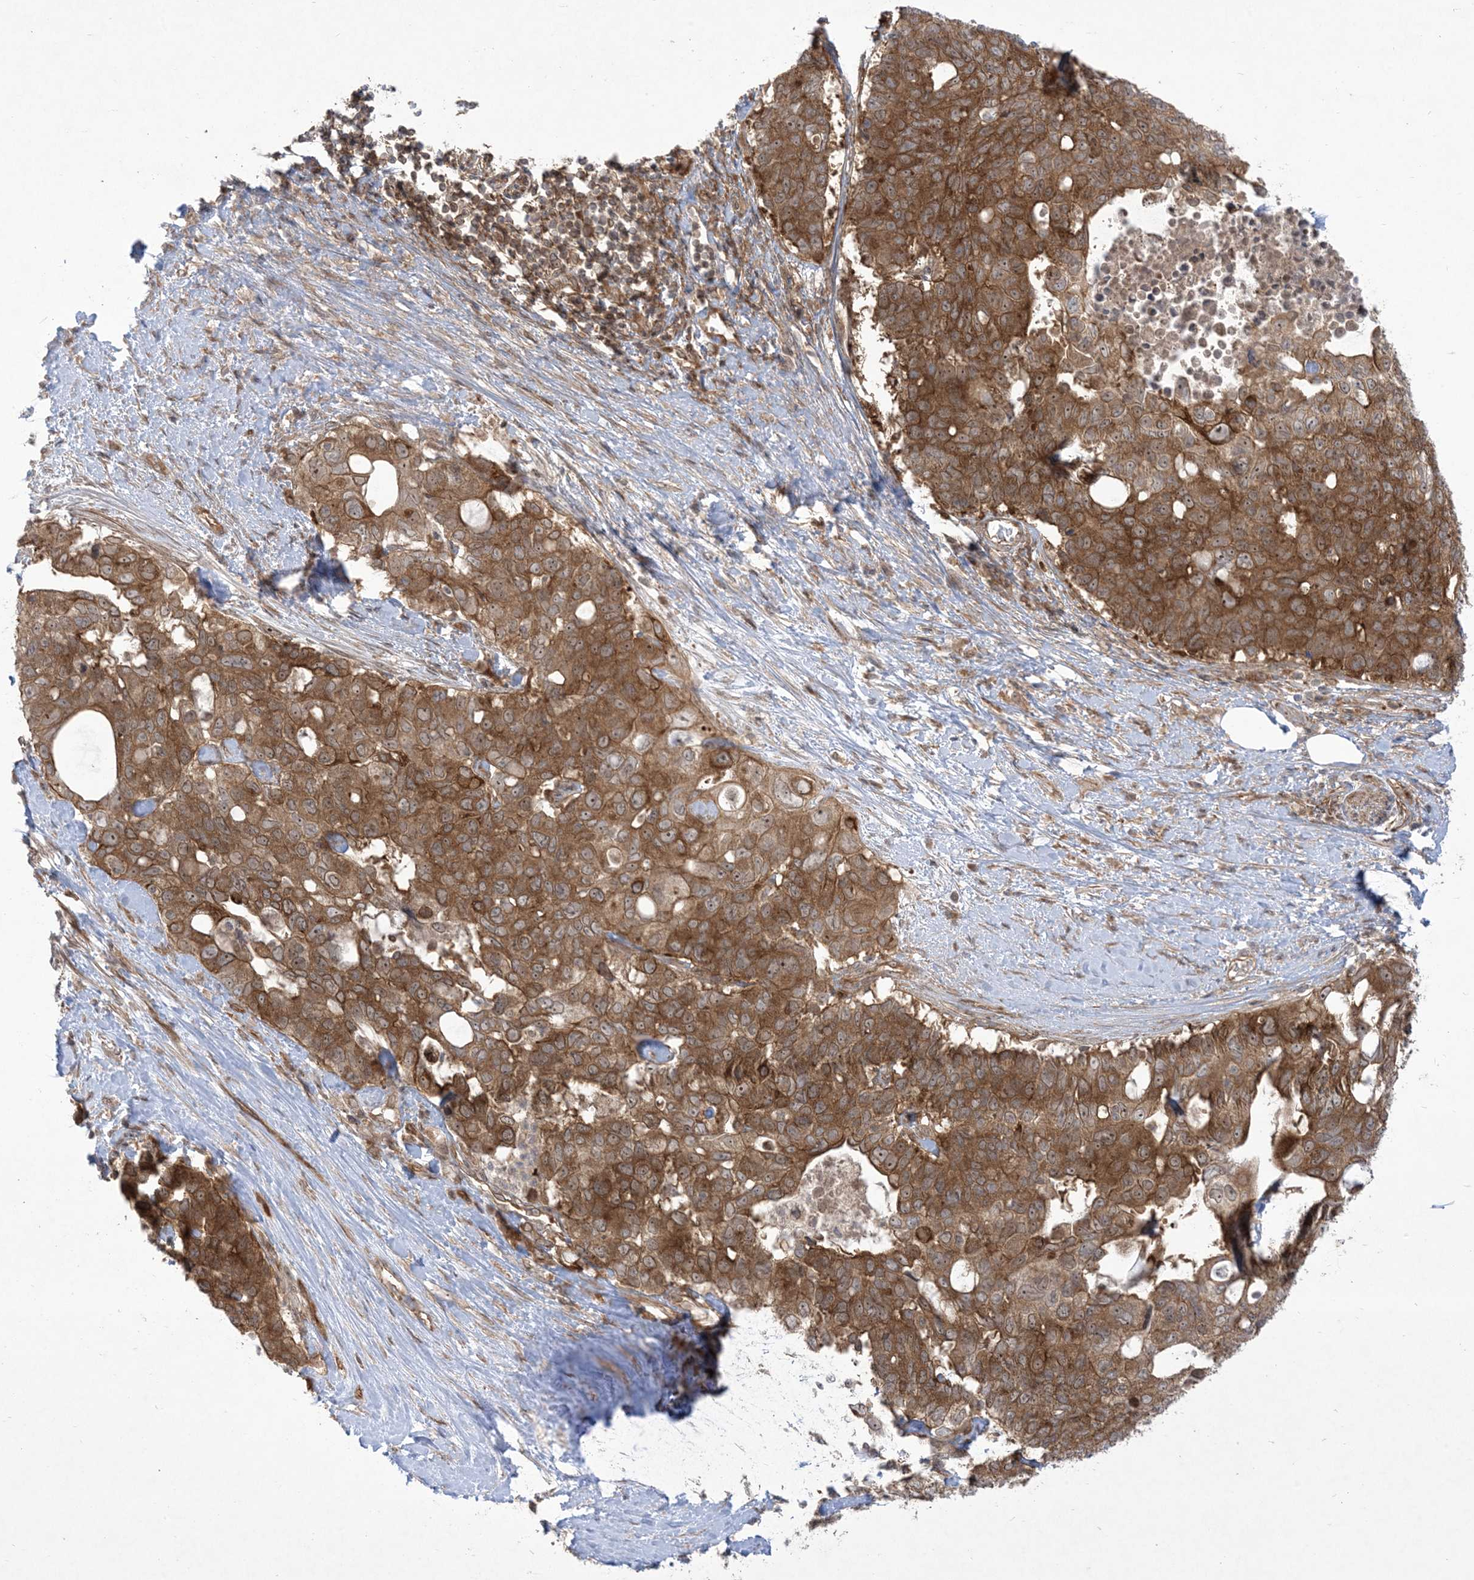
{"staining": {"intensity": "moderate", "quantity": ">75%", "location": "cytoplasmic/membranous,nuclear"}, "tissue": "pancreatic cancer", "cell_type": "Tumor cells", "image_type": "cancer", "snomed": [{"axis": "morphology", "description": "Adenocarcinoma, NOS"}, {"axis": "topography", "description": "Pancreas"}], "caption": "Pancreatic cancer (adenocarcinoma) stained for a protein displays moderate cytoplasmic/membranous and nuclear positivity in tumor cells. (DAB IHC with brightfield microscopy, high magnification).", "gene": "SOGA3", "patient": {"sex": "female", "age": 56}}